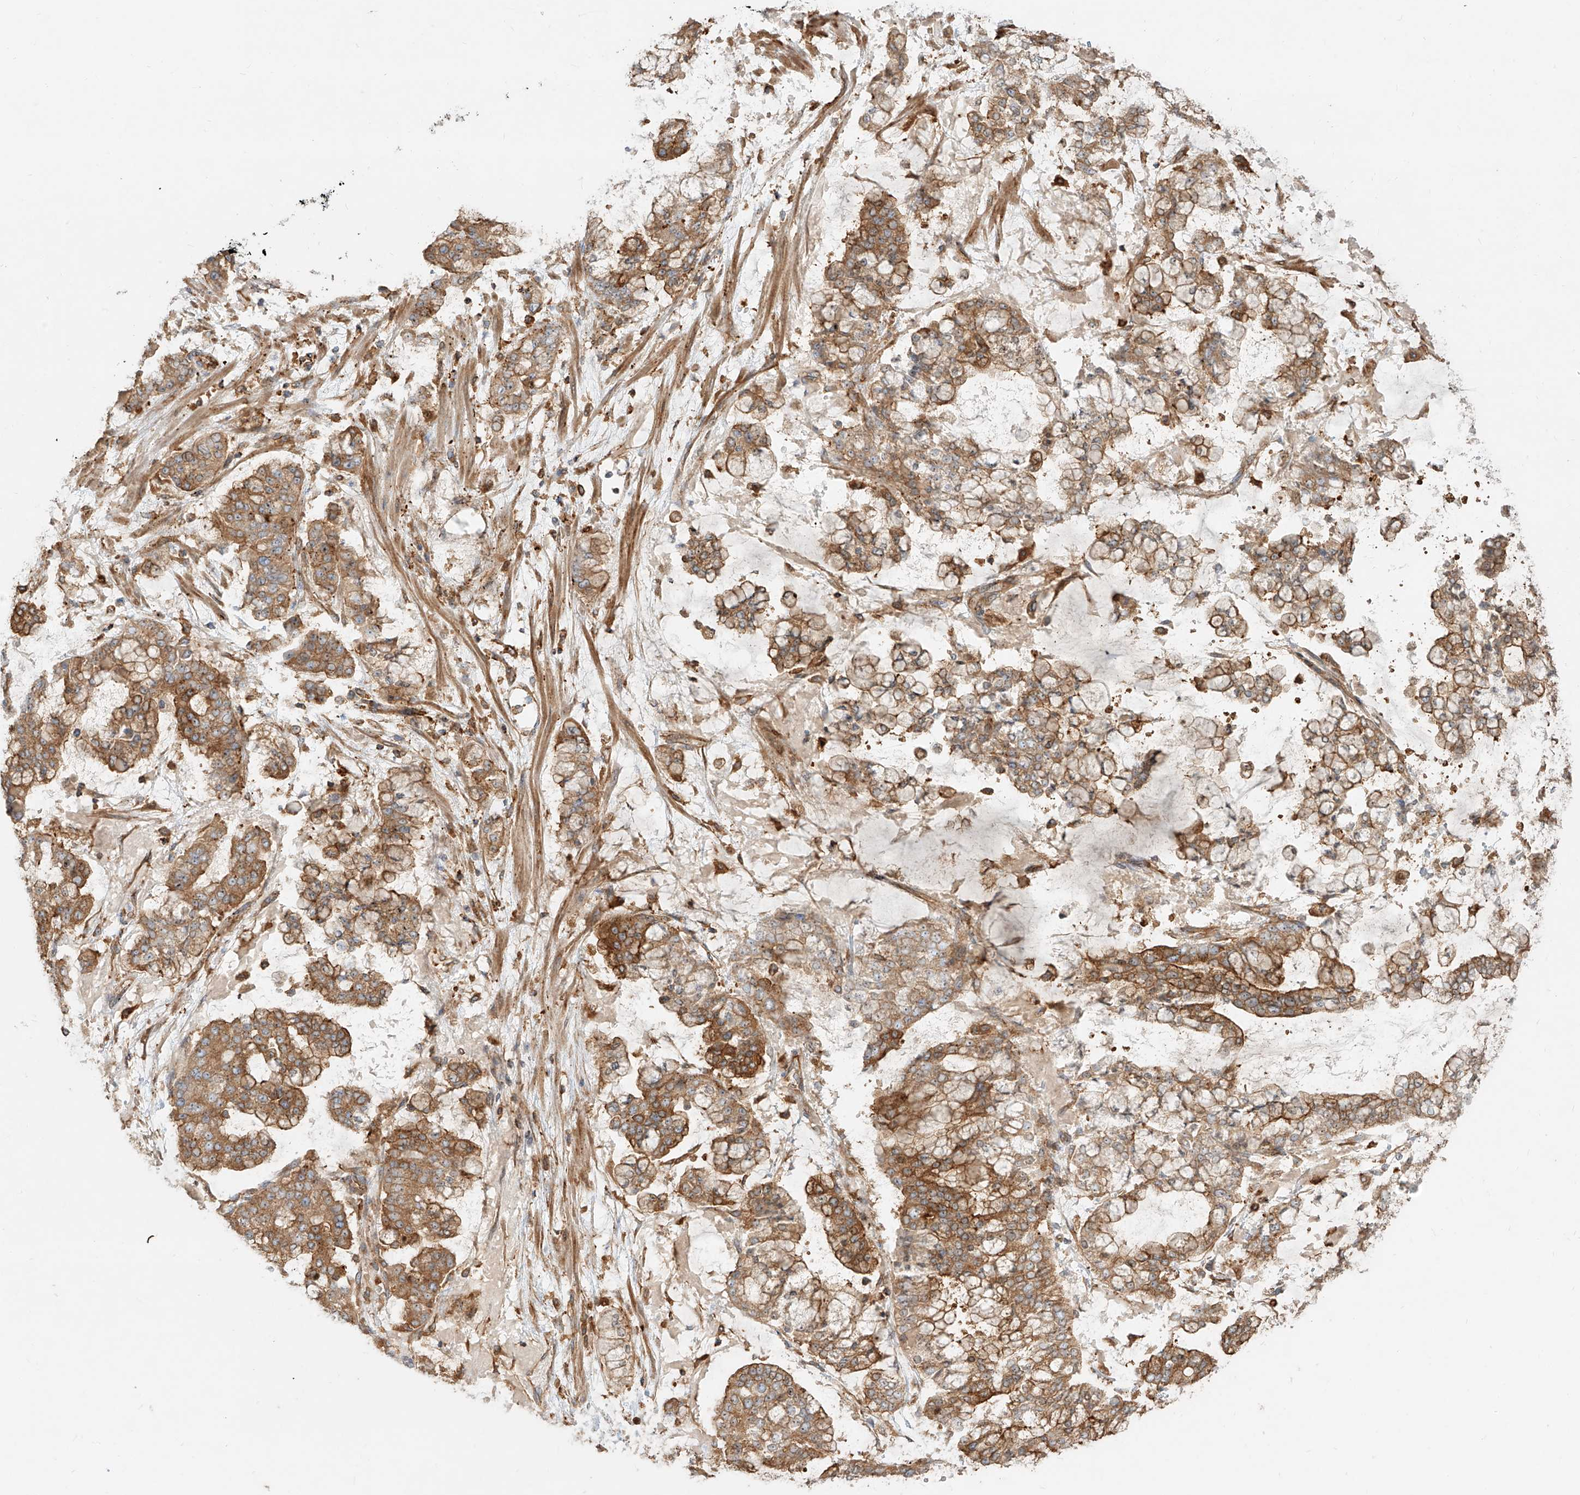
{"staining": {"intensity": "moderate", "quantity": ">75%", "location": "cytoplasmic/membranous"}, "tissue": "stomach cancer", "cell_type": "Tumor cells", "image_type": "cancer", "snomed": [{"axis": "morphology", "description": "Normal tissue, NOS"}, {"axis": "morphology", "description": "Adenocarcinoma, NOS"}, {"axis": "topography", "description": "Stomach, upper"}, {"axis": "topography", "description": "Stomach"}], "caption": "A medium amount of moderate cytoplasmic/membranous expression is present in approximately >75% of tumor cells in stomach cancer tissue. The protein of interest is stained brown, and the nuclei are stained in blue (DAB IHC with brightfield microscopy, high magnification).", "gene": "SNX9", "patient": {"sex": "male", "age": 76}}